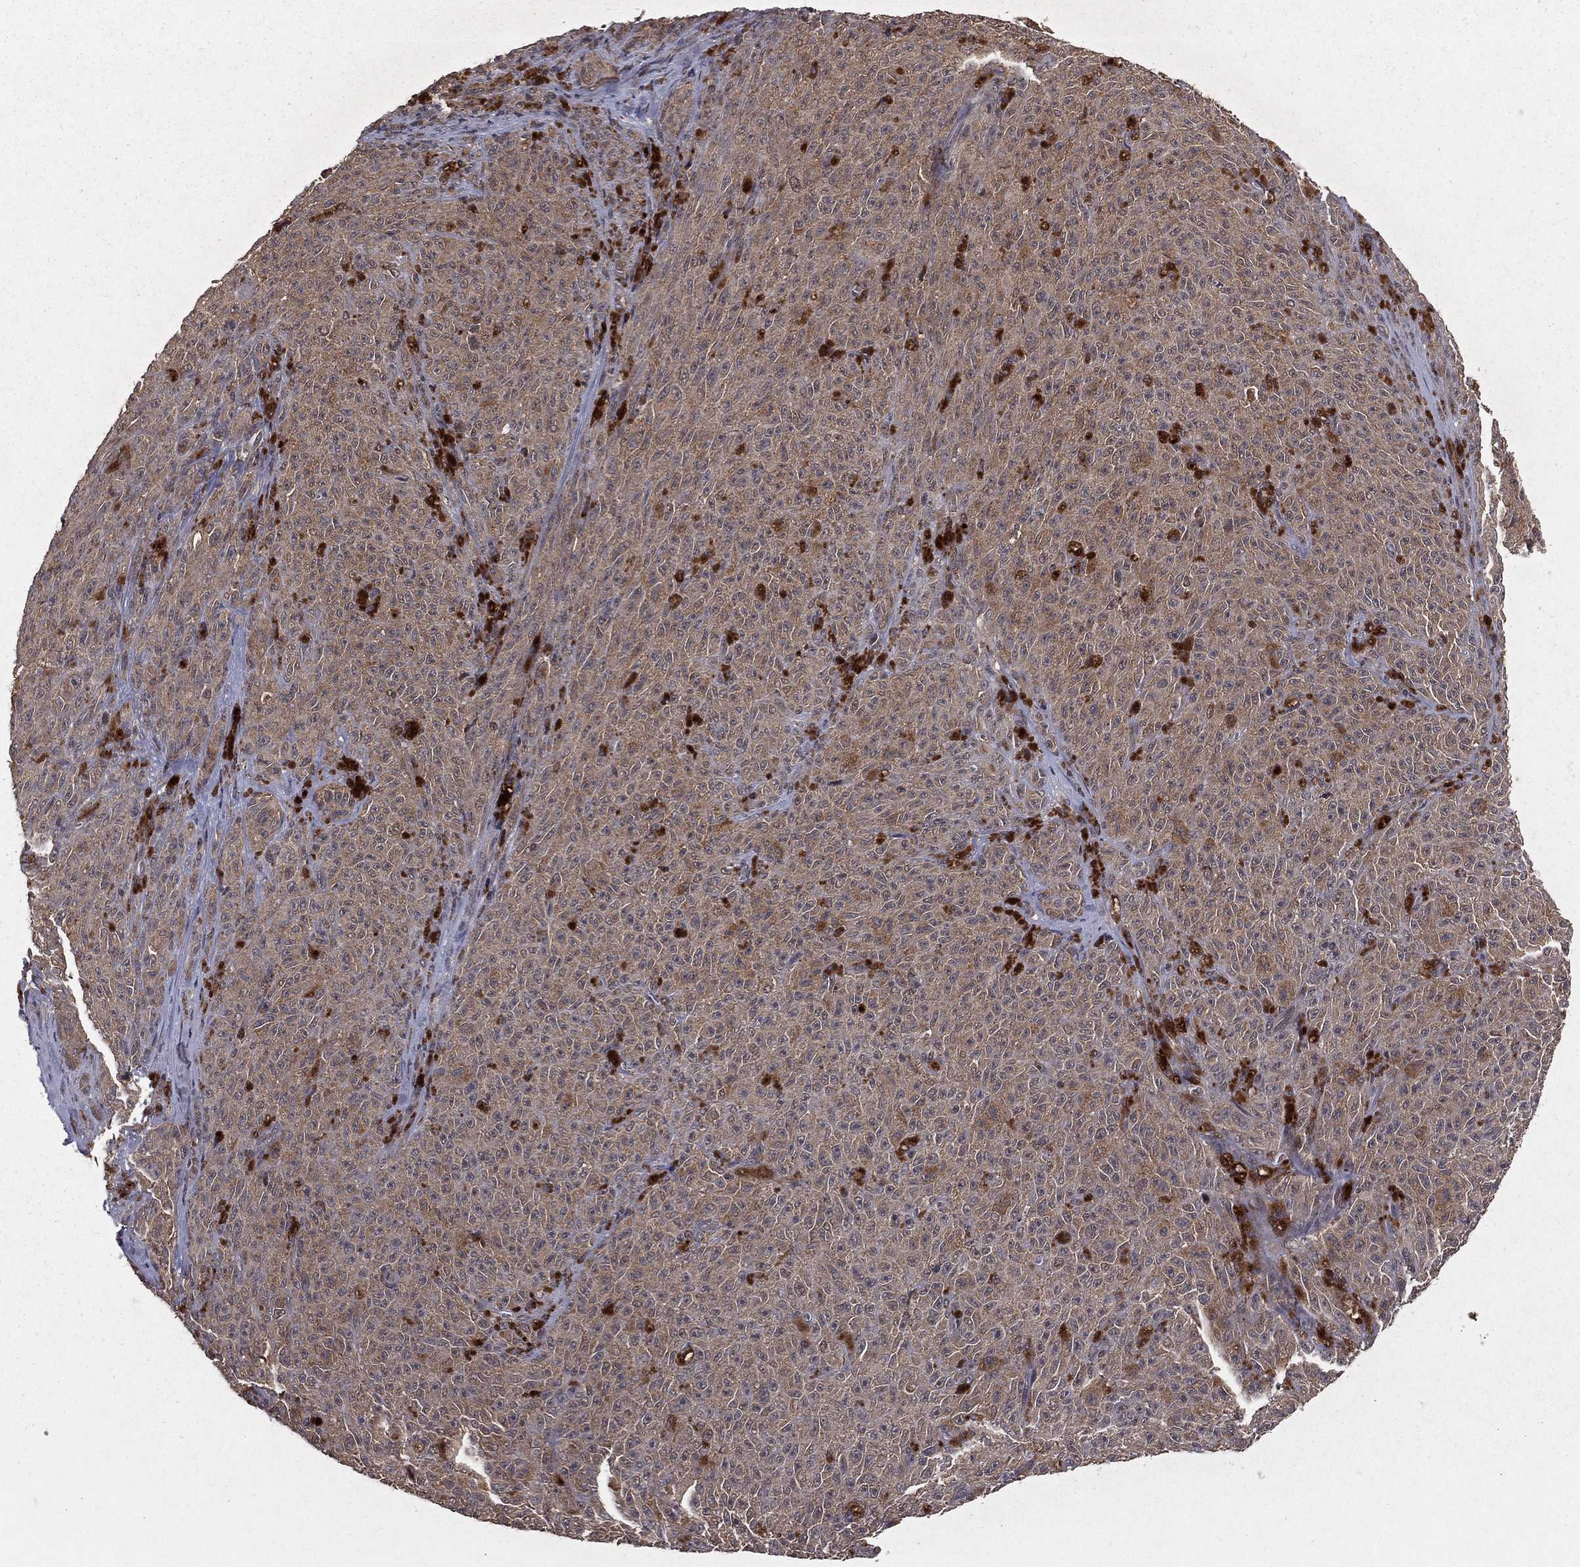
{"staining": {"intensity": "weak", "quantity": "25%-75%", "location": "cytoplasmic/membranous"}, "tissue": "melanoma", "cell_type": "Tumor cells", "image_type": "cancer", "snomed": [{"axis": "morphology", "description": "Malignant melanoma, NOS"}, {"axis": "topography", "description": "Skin"}], "caption": "IHC micrograph of neoplastic tissue: melanoma stained using immunohistochemistry (IHC) shows low levels of weak protein expression localized specifically in the cytoplasmic/membranous of tumor cells, appearing as a cytoplasmic/membranous brown color.", "gene": "ZDHHC15", "patient": {"sex": "female", "age": 82}}